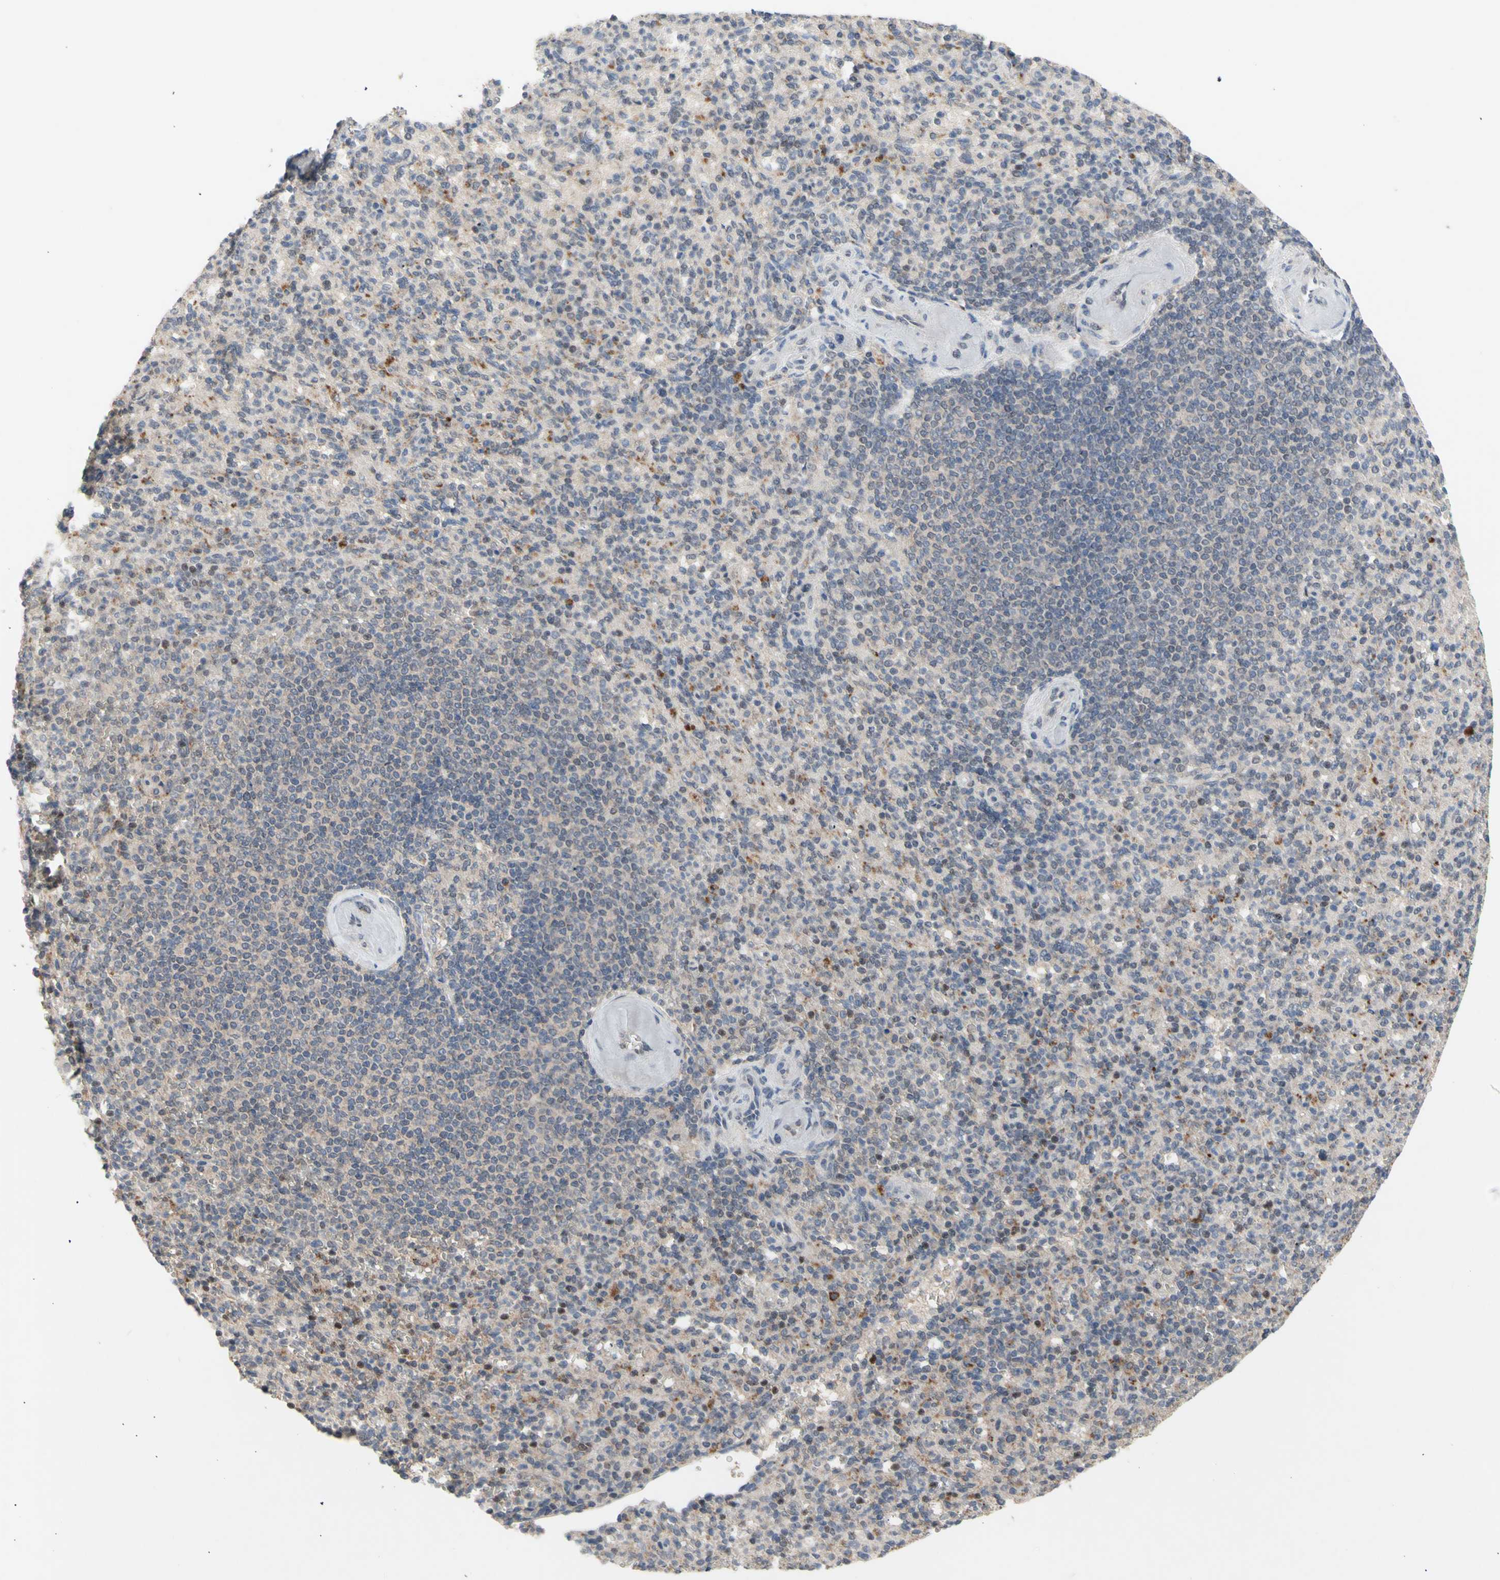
{"staining": {"intensity": "strong", "quantity": "<25%", "location": "cytoplasmic/membranous,nuclear"}, "tissue": "spleen", "cell_type": "Cells in red pulp", "image_type": "normal", "snomed": [{"axis": "morphology", "description": "Normal tissue, NOS"}, {"axis": "topography", "description": "Spleen"}], "caption": "High-power microscopy captured an IHC photomicrograph of normal spleen, revealing strong cytoplasmic/membranous,nuclear expression in about <25% of cells in red pulp.", "gene": "NLRP1", "patient": {"sex": "female", "age": 74}}